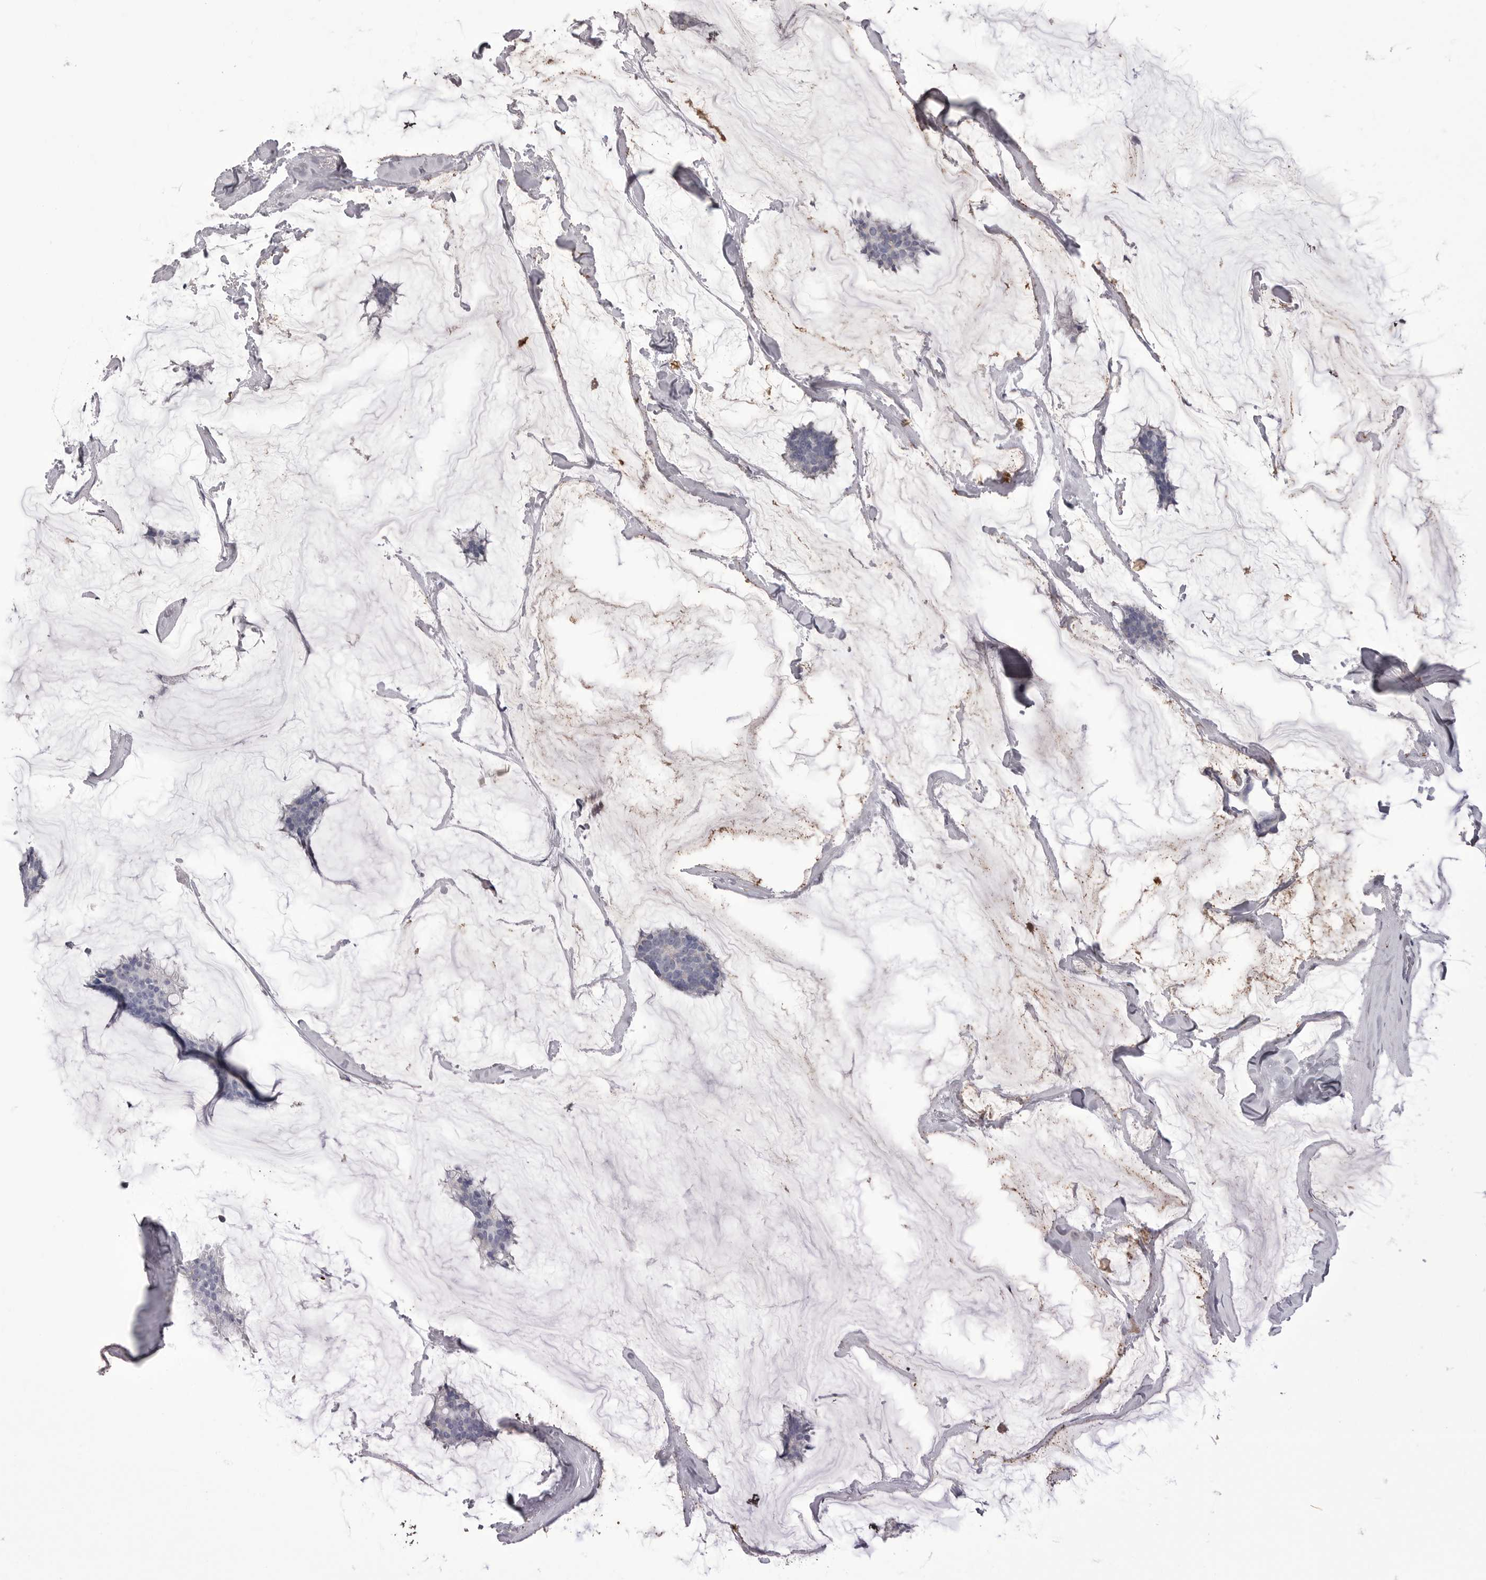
{"staining": {"intensity": "negative", "quantity": "none", "location": "none"}, "tissue": "breast cancer", "cell_type": "Tumor cells", "image_type": "cancer", "snomed": [{"axis": "morphology", "description": "Duct carcinoma"}, {"axis": "topography", "description": "Breast"}], "caption": "IHC image of infiltrating ductal carcinoma (breast) stained for a protein (brown), which exhibits no positivity in tumor cells. The staining is performed using DAB brown chromogen with nuclei counter-stained in using hematoxylin.", "gene": "PSPN", "patient": {"sex": "female", "age": 93}}